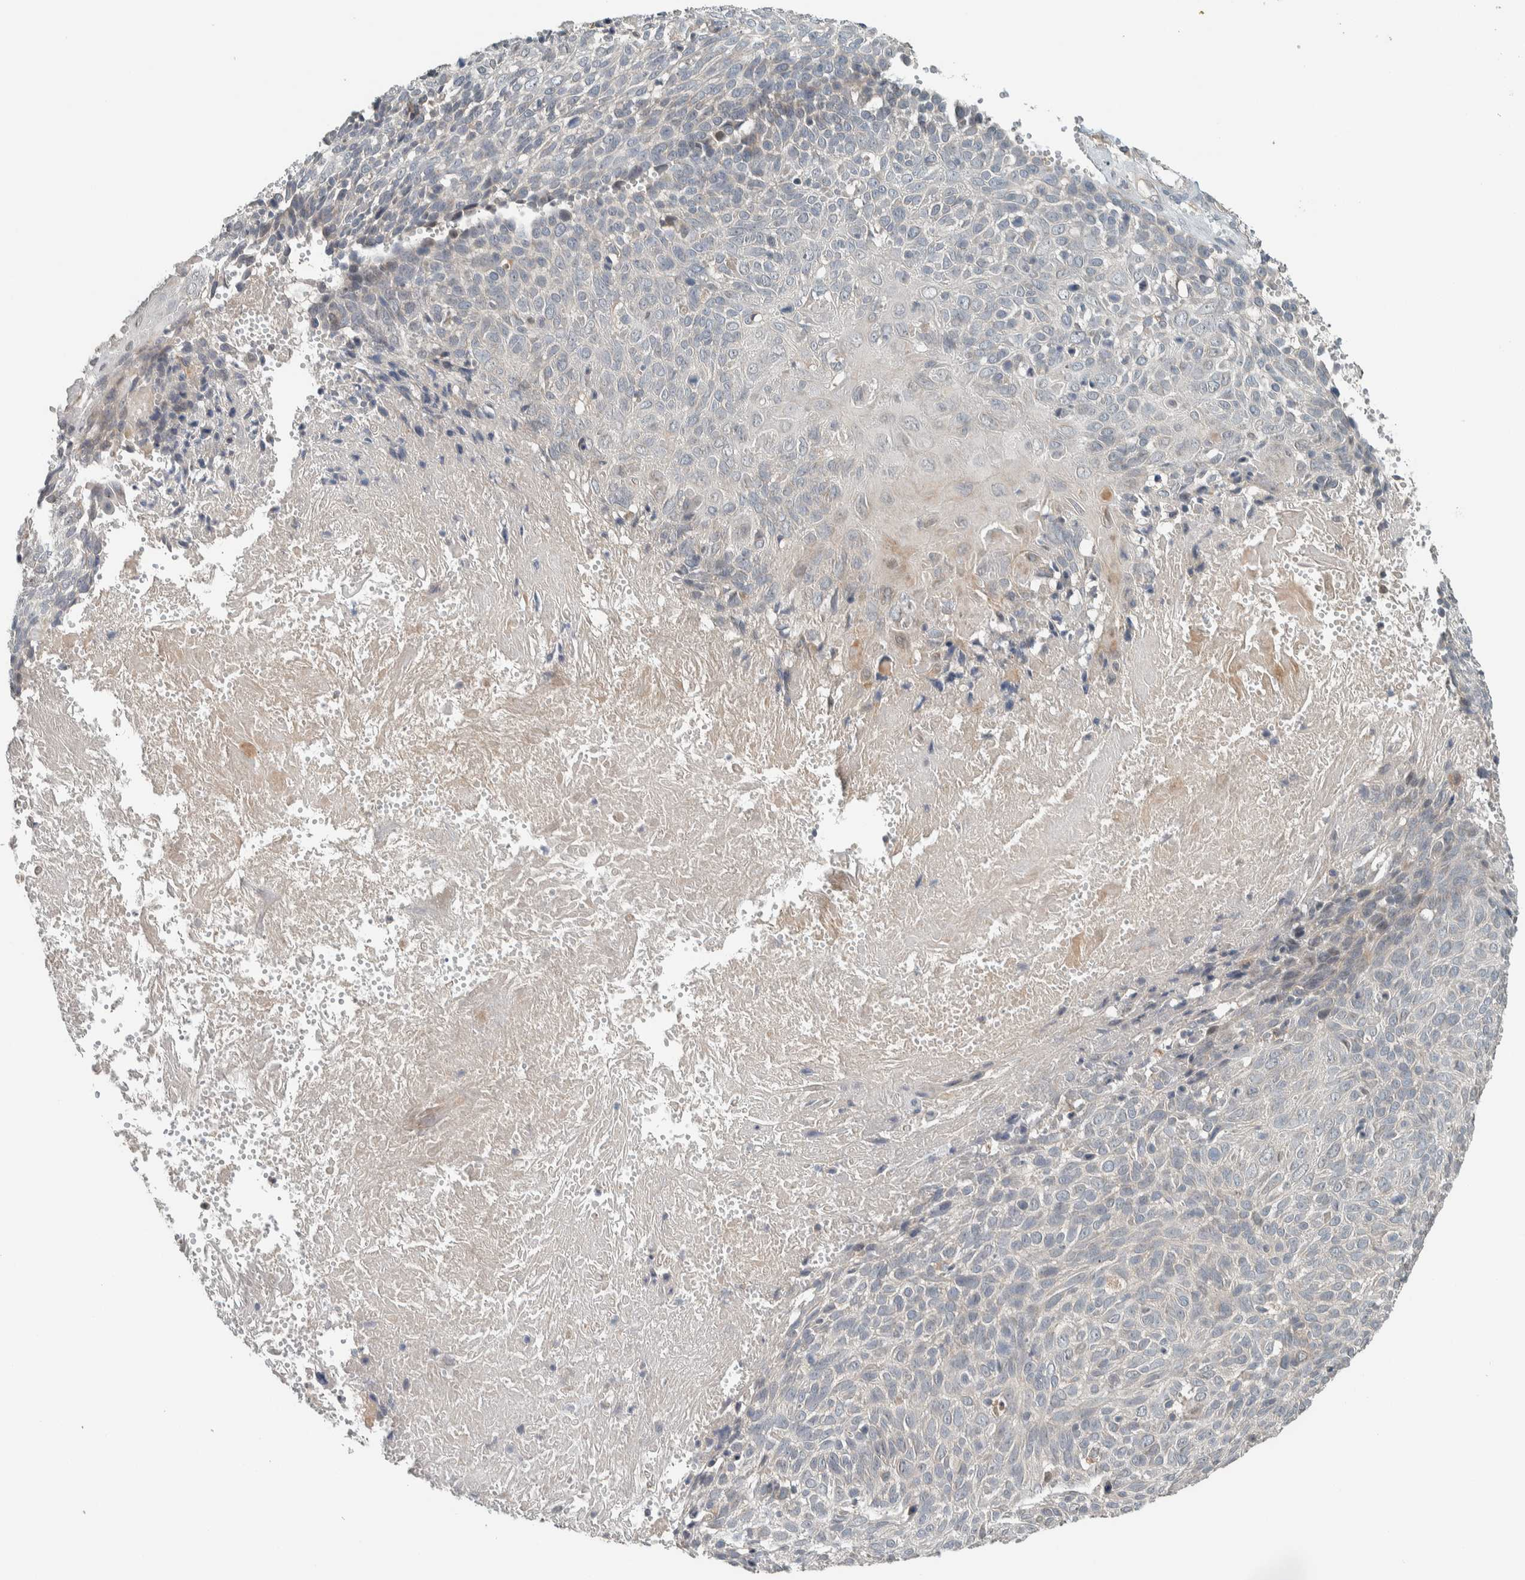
{"staining": {"intensity": "negative", "quantity": "none", "location": "none"}, "tissue": "cervical cancer", "cell_type": "Tumor cells", "image_type": "cancer", "snomed": [{"axis": "morphology", "description": "Squamous cell carcinoma, NOS"}, {"axis": "topography", "description": "Cervix"}], "caption": "Cervical cancer (squamous cell carcinoma) was stained to show a protein in brown. There is no significant positivity in tumor cells. (DAB immunohistochemistry (IHC), high magnification).", "gene": "NBR1", "patient": {"sex": "female", "age": 74}}